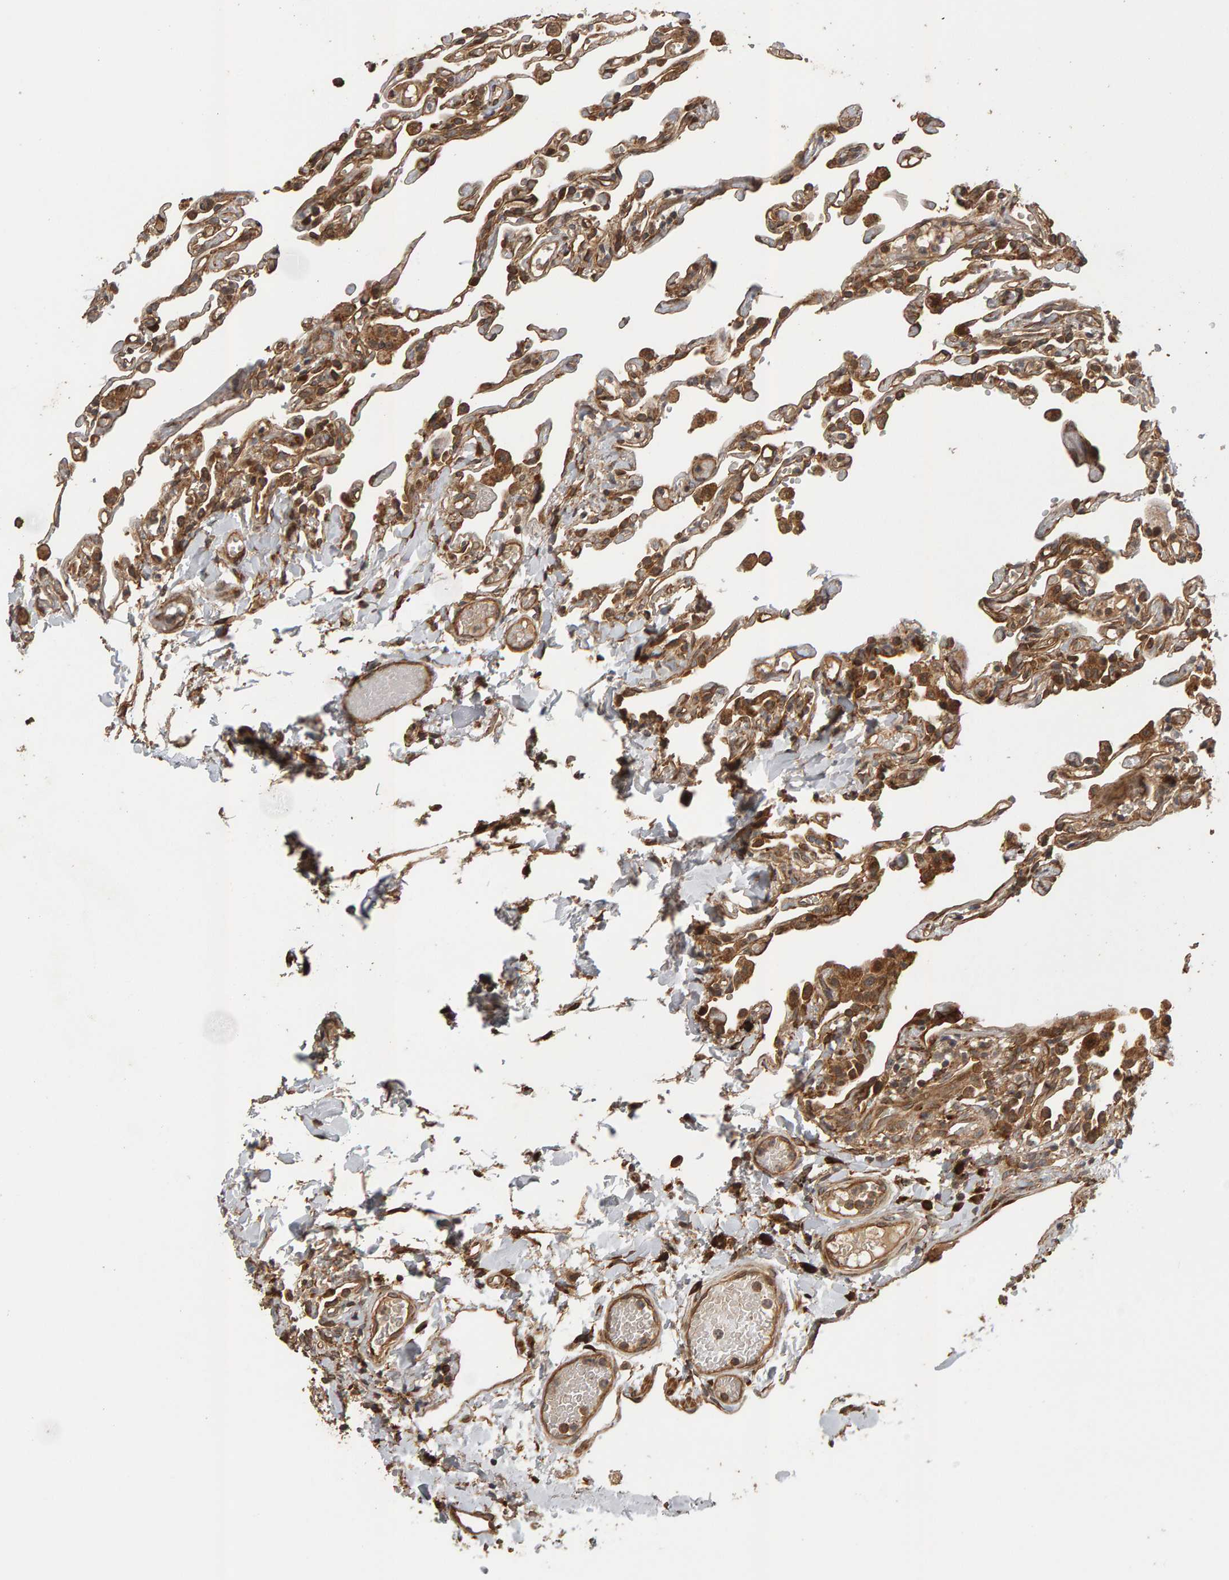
{"staining": {"intensity": "moderate", "quantity": ">75%", "location": "cytoplasmic/membranous"}, "tissue": "lung", "cell_type": "Alveolar cells", "image_type": "normal", "snomed": [{"axis": "morphology", "description": "Normal tissue, NOS"}, {"axis": "topography", "description": "Lung"}], "caption": "Immunohistochemical staining of normal human lung reveals medium levels of moderate cytoplasmic/membranous expression in about >75% of alveolar cells. (Brightfield microscopy of DAB IHC at high magnification).", "gene": "ZFAND1", "patient": {"sex": "male", "age": 21}}